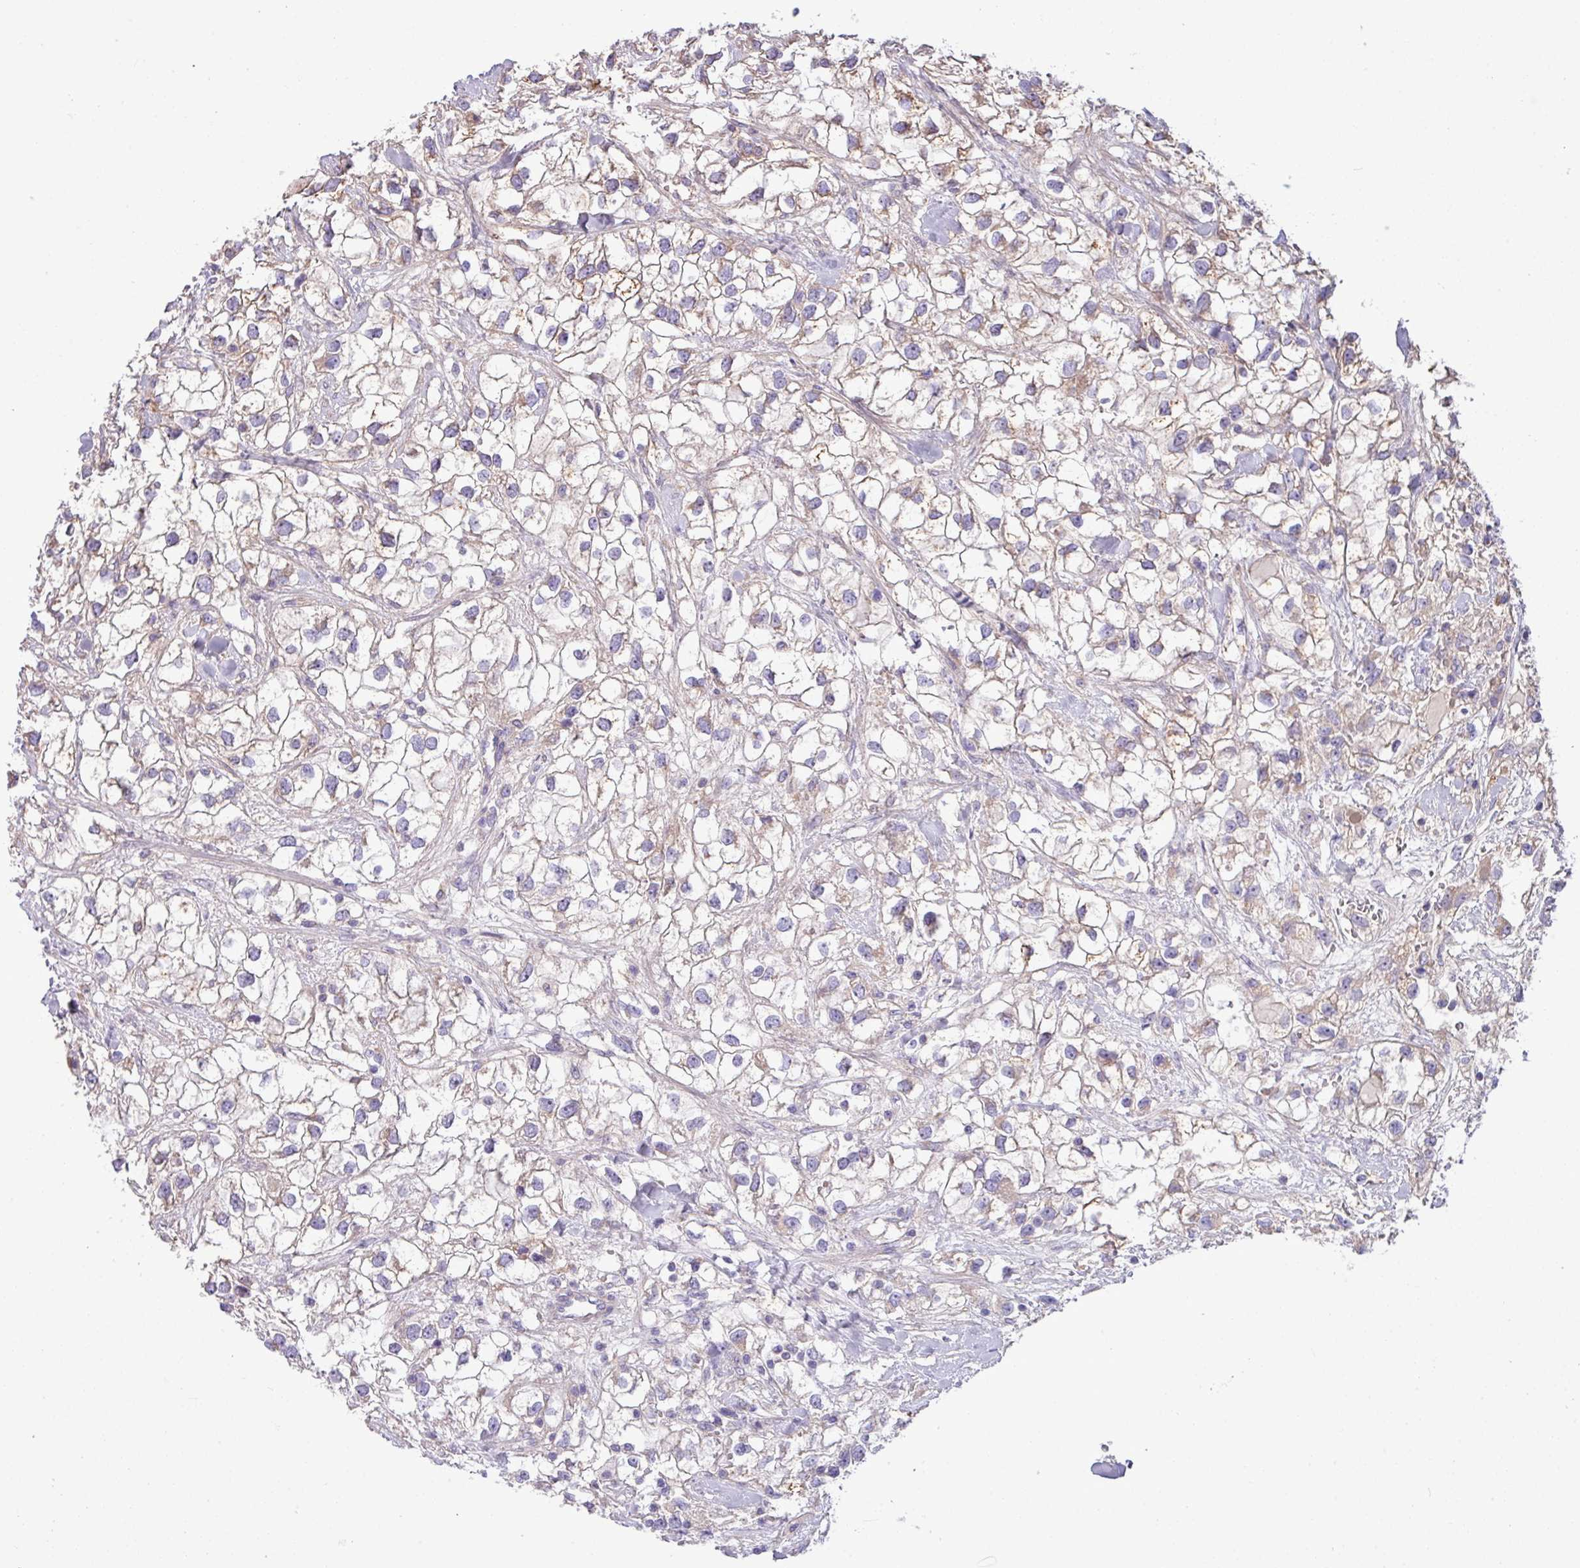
{"staining": {"intensity": "weak", "quantity": "25%-75%", "location": "cytoplasmic/membranous"}, "tissue": "renal cancer", "cell_type": "Tumor cells", "image_type": "cancer", "snomed": [{"axis": "morphology", "description": "Adenocarcinoma, NOS"}, {"axis": "topography", "description": "Kidney"}], "caption": "A low amount of weak cytoplasmic/membranous staining is appreciated in about 25%-75% of tumor cells in renal cancer (adenocarcinoma) tissue.", "gene": "PPM1J", "patient": {"sex": "male", "age": 59}}